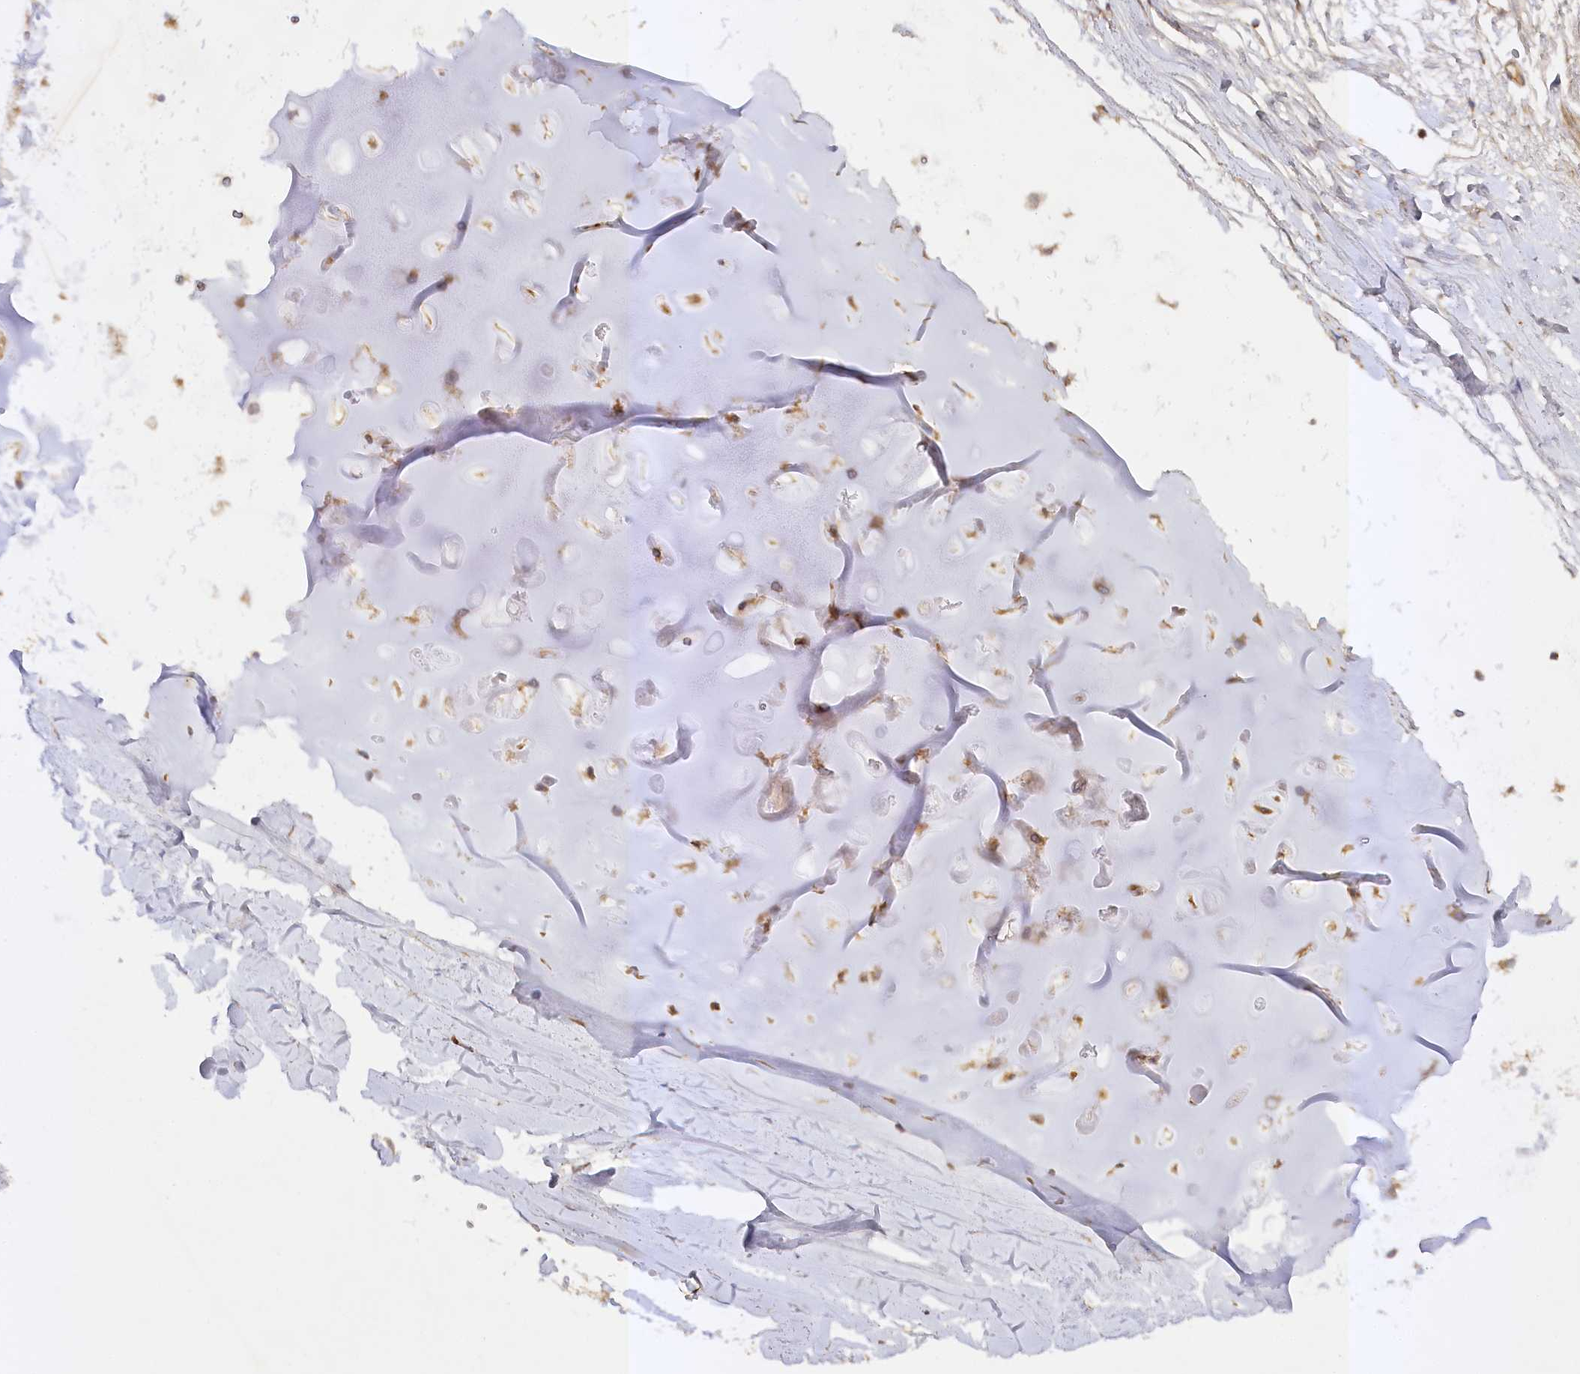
{"staining": {"intensity": "moderate", "quantity": "<25%", "location": "cytoplasmic/membranous"}, "tissue": "adipose tissue", "cell_type": "Adipocytes", "image_type": "normal", "snomed": [{"axis": "morphology", "description": "Normal tissue, NOS"}, {"axis": "topography", "description": "Lymph node"}, {"axis": "topography", "description": "Bronchus"}], "caption": "Brown immunohistochemical staining in benign adipose tissue reveals moderate cytoplasmic/membranous positivity in approximately <25% of adipocytes. (brown staining indicates protein expression, while blue staining denotes nuclei).", "gene": "TRAF3IP1", "patient": {"sex": "male", "age": 63}}